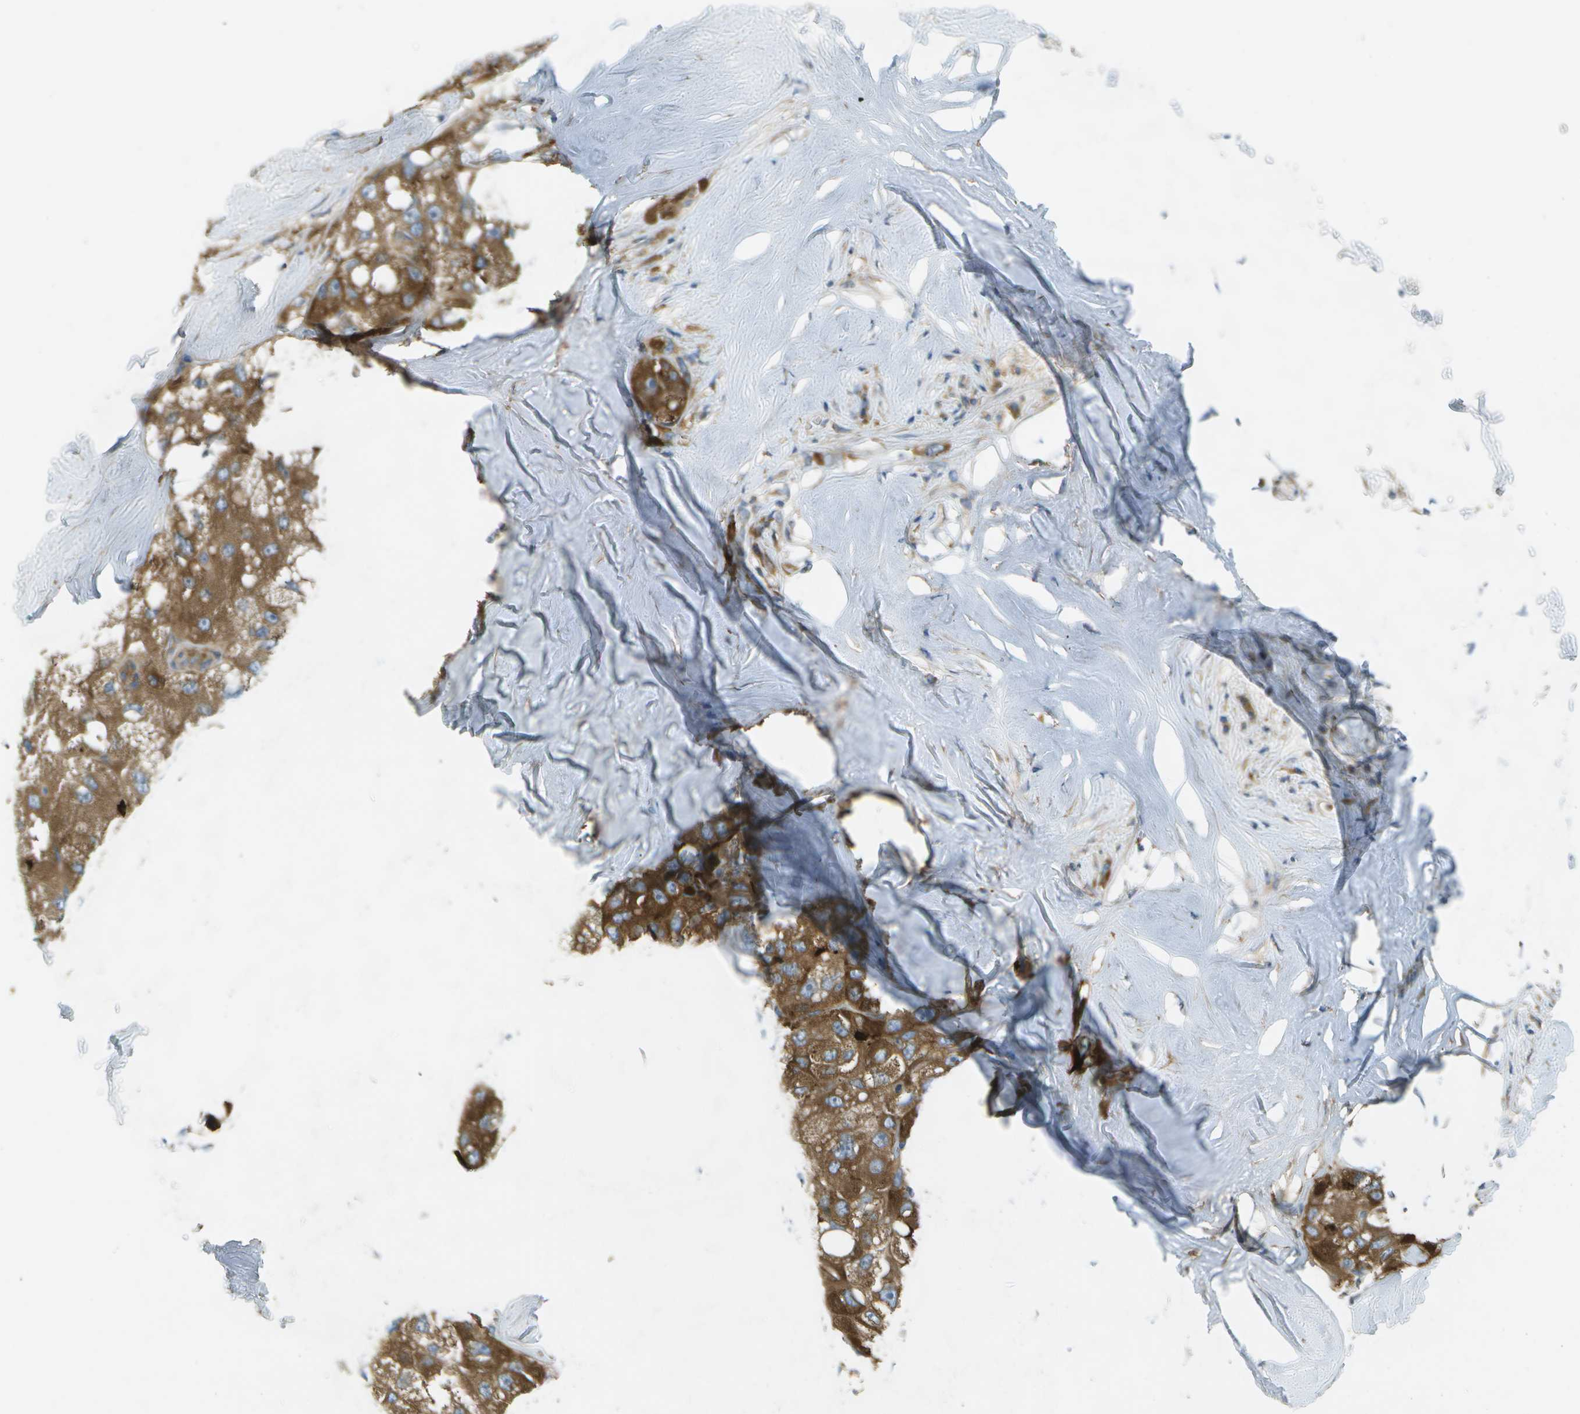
{"staining": {"intensity": "moderate", "quantity": ">75%", "location": "cytoplasmic/membranous"}, "tissue": "liver cancer", "cell_type": "Tumor cells", "image_type": "cancer", "snomed": [{"axis": "morphology", "description": "Carcinoma, Hepatocellular, NOS"}, {"axis": "topography", "description": "Liver"}], "caption": "Immunohistochemistry of liver hepatocellular carcinoma displays medium levels of moderate cytoplasmic/membranous staining in approximately >75% of tumor cells. The protein of interest is shown in brown color, while the nuclei are stained blue.", "gene": "WNK2", "patient": {"sex": "male", "age": 80}}